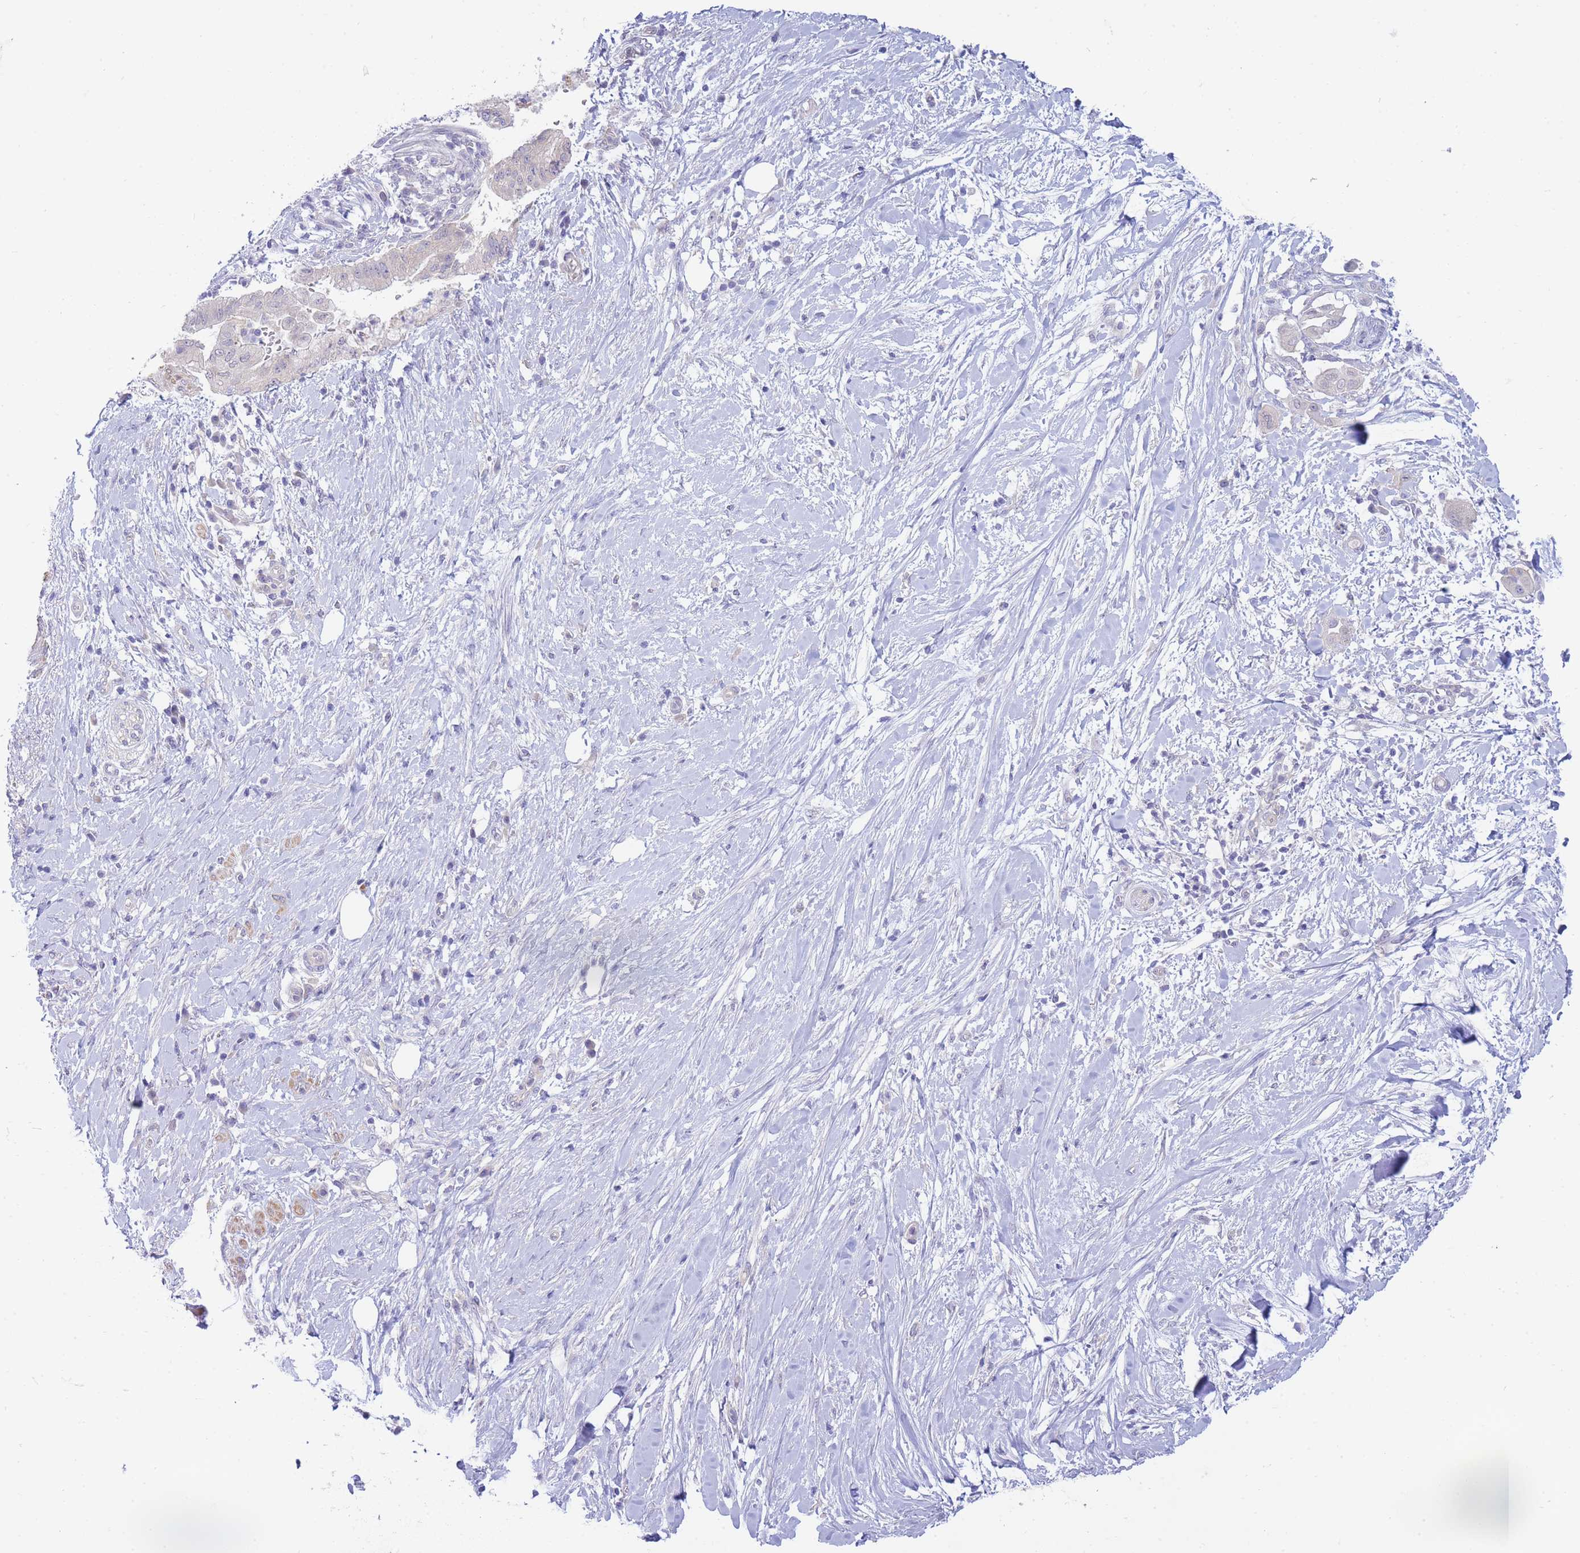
{"staining": {"intensity": "negative", "quantity": "none", "location": "none"}, "tissue": "pancreatic cancer", "cell_type": "Tumor cells", "image_type": "cancer", "snomed": [{"axis": "morphology", "description": "Adenocarcinoma, NOS"}, {"axis": "topography", "description": "Pancreas"}], "caption": "The histopathology image shows no staining of tumor cells in adenocarcinoma (pancreatic). The staining was performed using DAB (3,3'-diaminobenzidine) to visualize the protein expression in brown, while the nuclei were stained in blue with hematoxylin (Magnification: 20x).", "gene": "SUGT1", "patient": {"sex": "male", "age": 68}}